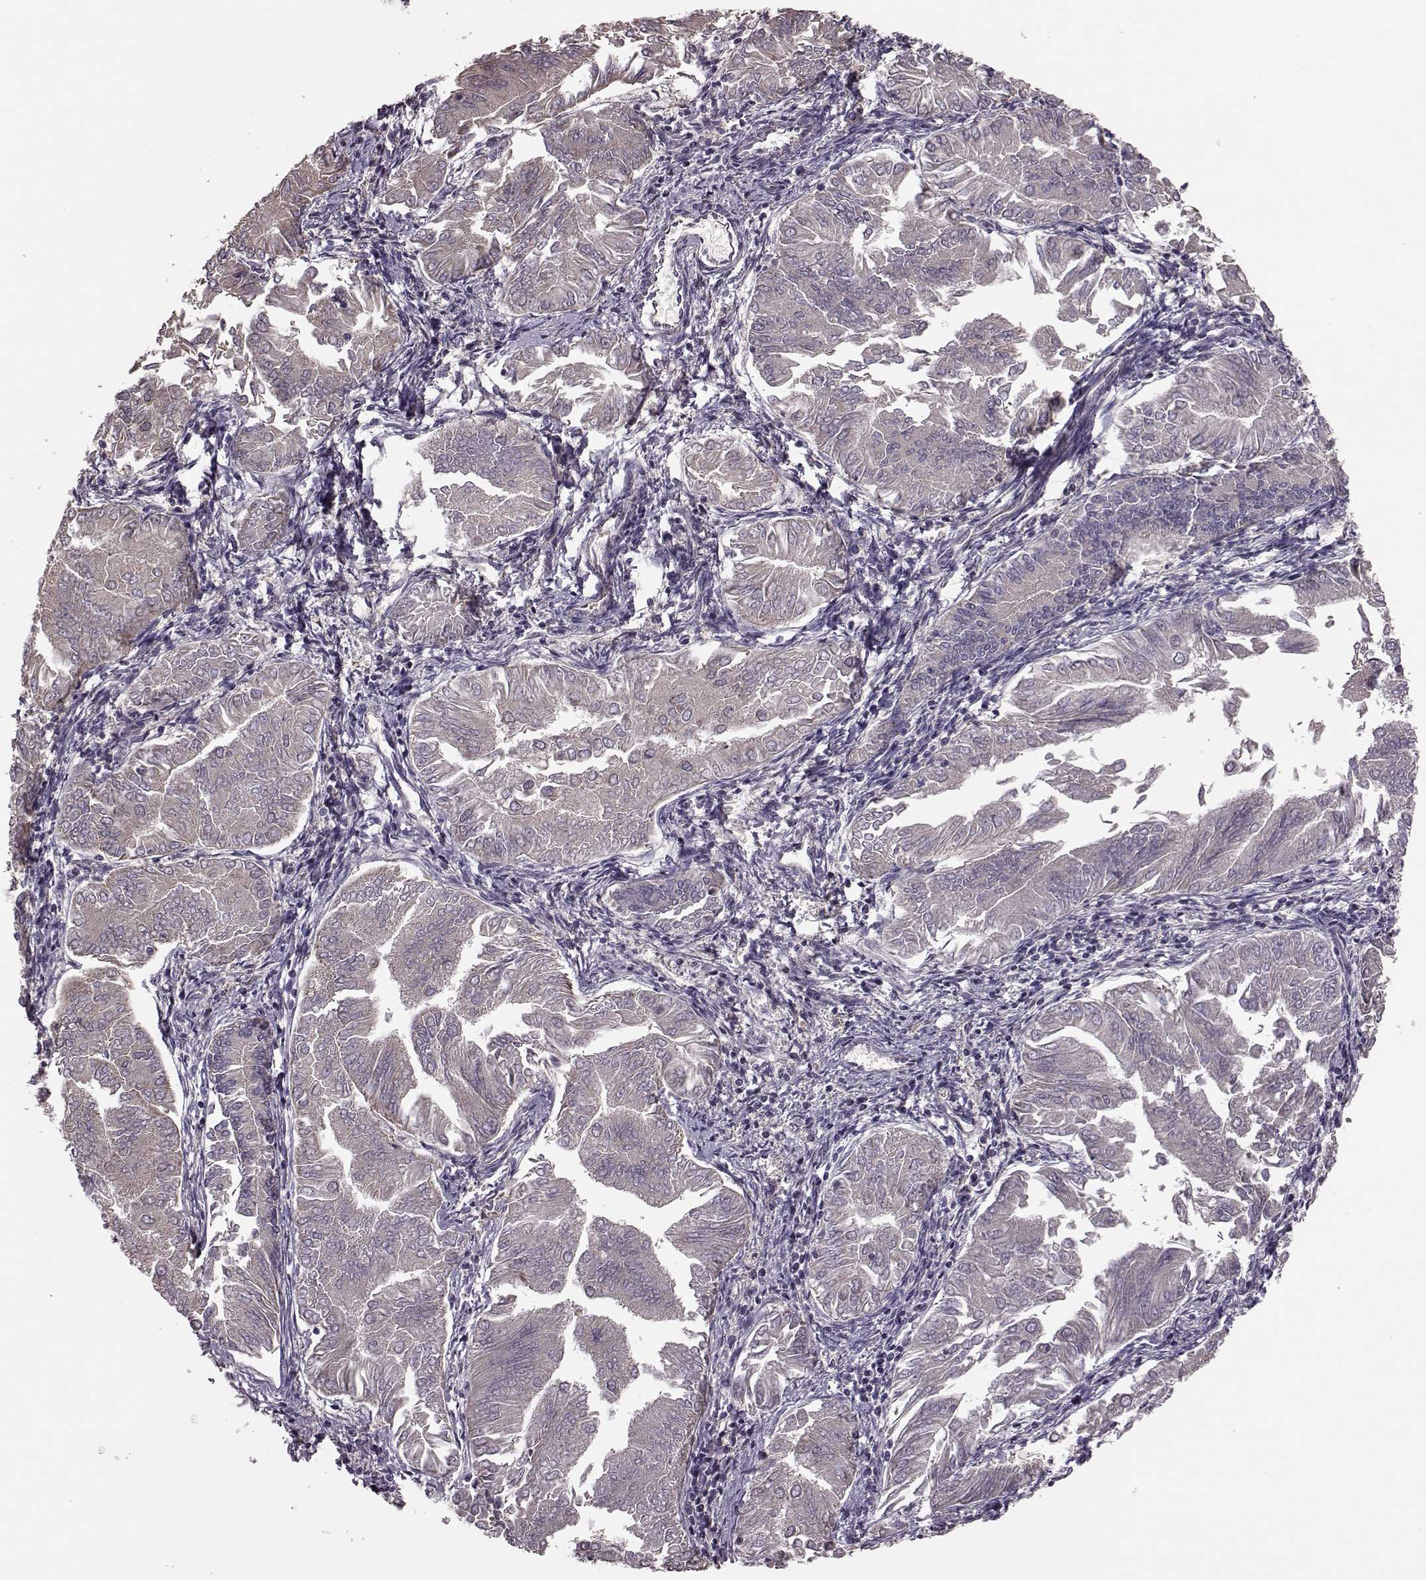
{"staining": {"intensity": "moderate", "quantity": "25%-75%", "location": "cytoplasmic/membranous"}, "tissue": "endometrial cancer", "cell_type": "Tumor cells", "image_type": "cancer", "snomed": [{"axis": "morphology", "description": "Adenocarcinoma, NOS"}, {"axis": "topography", "description": "Endometrium"}], "caption": "DAB immunohistochemical staining of human endometrial adenocarcinoma demonstrates moderate cytoplasmic/membranous protein positivity in about 25%-75% of tumor cells.", "gene": "PUDP", "patient": {"sex": "female", "age": 53}}